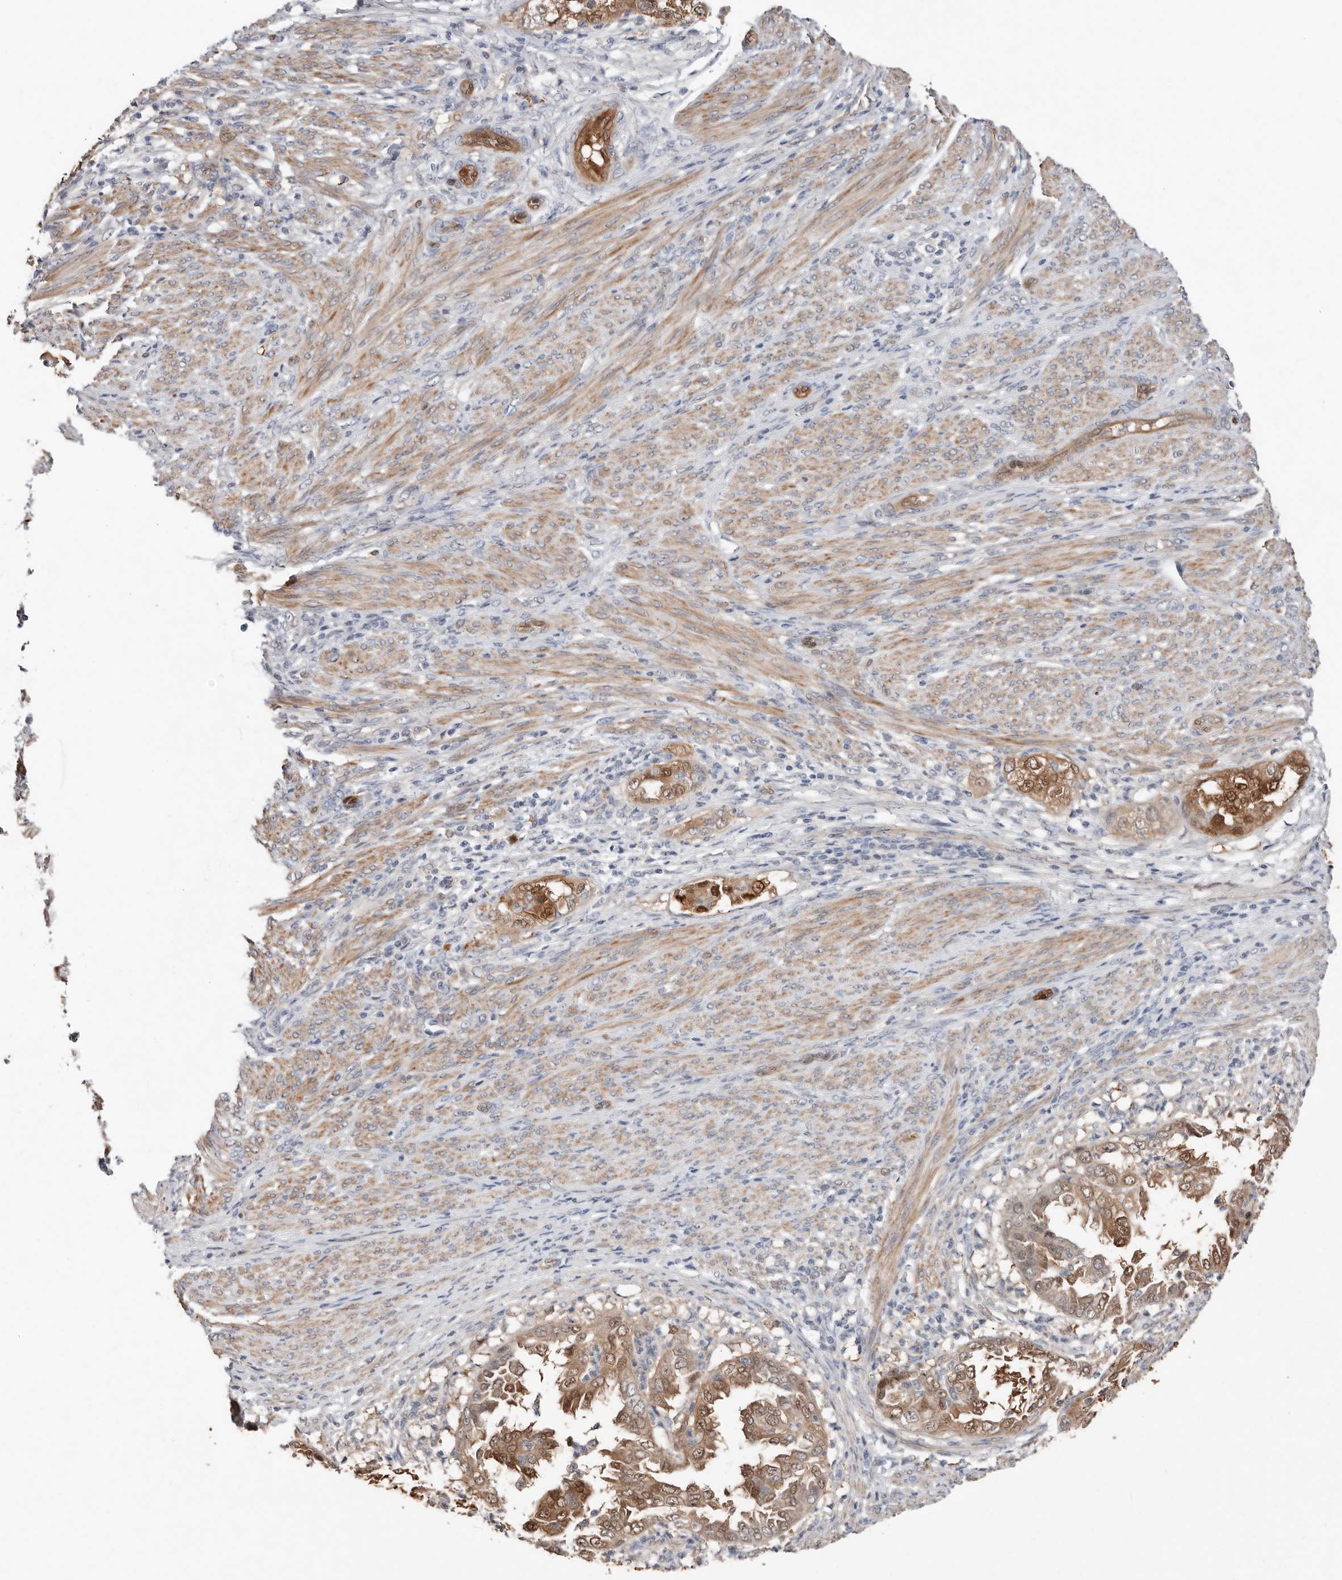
{"staining": {"intensity": "strong", "quantity": ">75%", "location": "cytoplasmic/membranous,nuclear"}, "tissue": "endometrial cancer", "cell_type": "Tumor cells", "image_type": "cancer", "snomed": [{"axis": "morphology", "description": "Adenocarcinoma, NOS"}, {"axis": "topography", "description": "Endometrium"}], "caption": "A high amount of strong cytoplasmic/membranous and nuclear staining is identified in about >75% of tumor cells in endometrial cancer tissue. The staining was performed using DAB to visualize the protein expression in brown, while the nuclei were stained in blue with hematoxylin (Magnification: 20x).", "gene": "ASRGL1", "patient": {"sex": "female", "age": 85}}